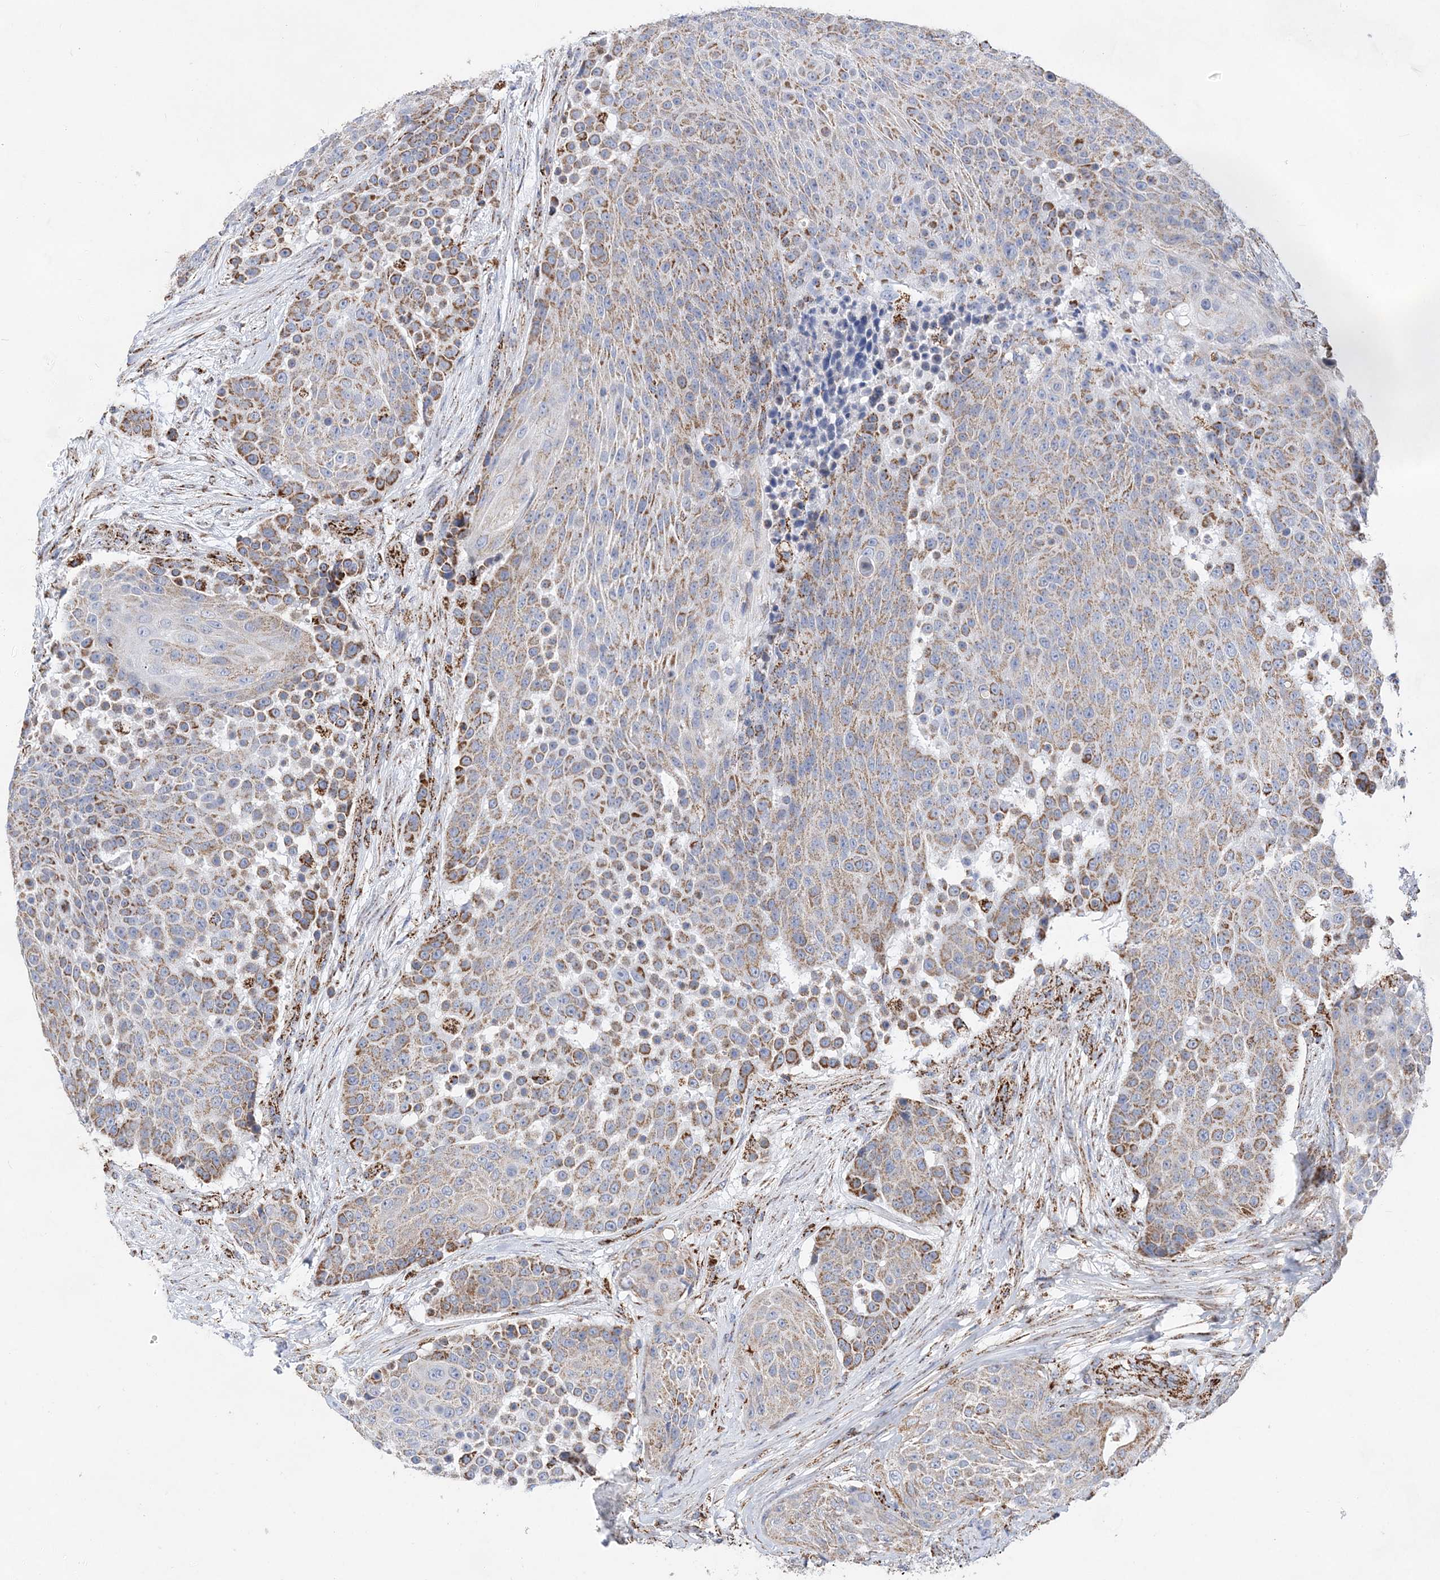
{"staining": {"intensity": "moderate", "quantity": "25%-75%", "location": "cytoplasmic/membranous"}, "tissue": "urothelial cancer", "cell_type": "Tumor cells", "image_type": "cancer", "snomed": [{"axis": "morphology", "description": "Urothelial carcinoma, High grade"}, {"axis": "topography", "description": "Urinary bladder"}], "caption": "About 25%-75% of tumor cells in high-grade urothelial carcinoma reveal moderate cytoplasmic/membranous protein expression as visualized by brown immunohistochemical staining.", "gene": "ACOT9", "patient": {"sex": "female", "age": 63}}